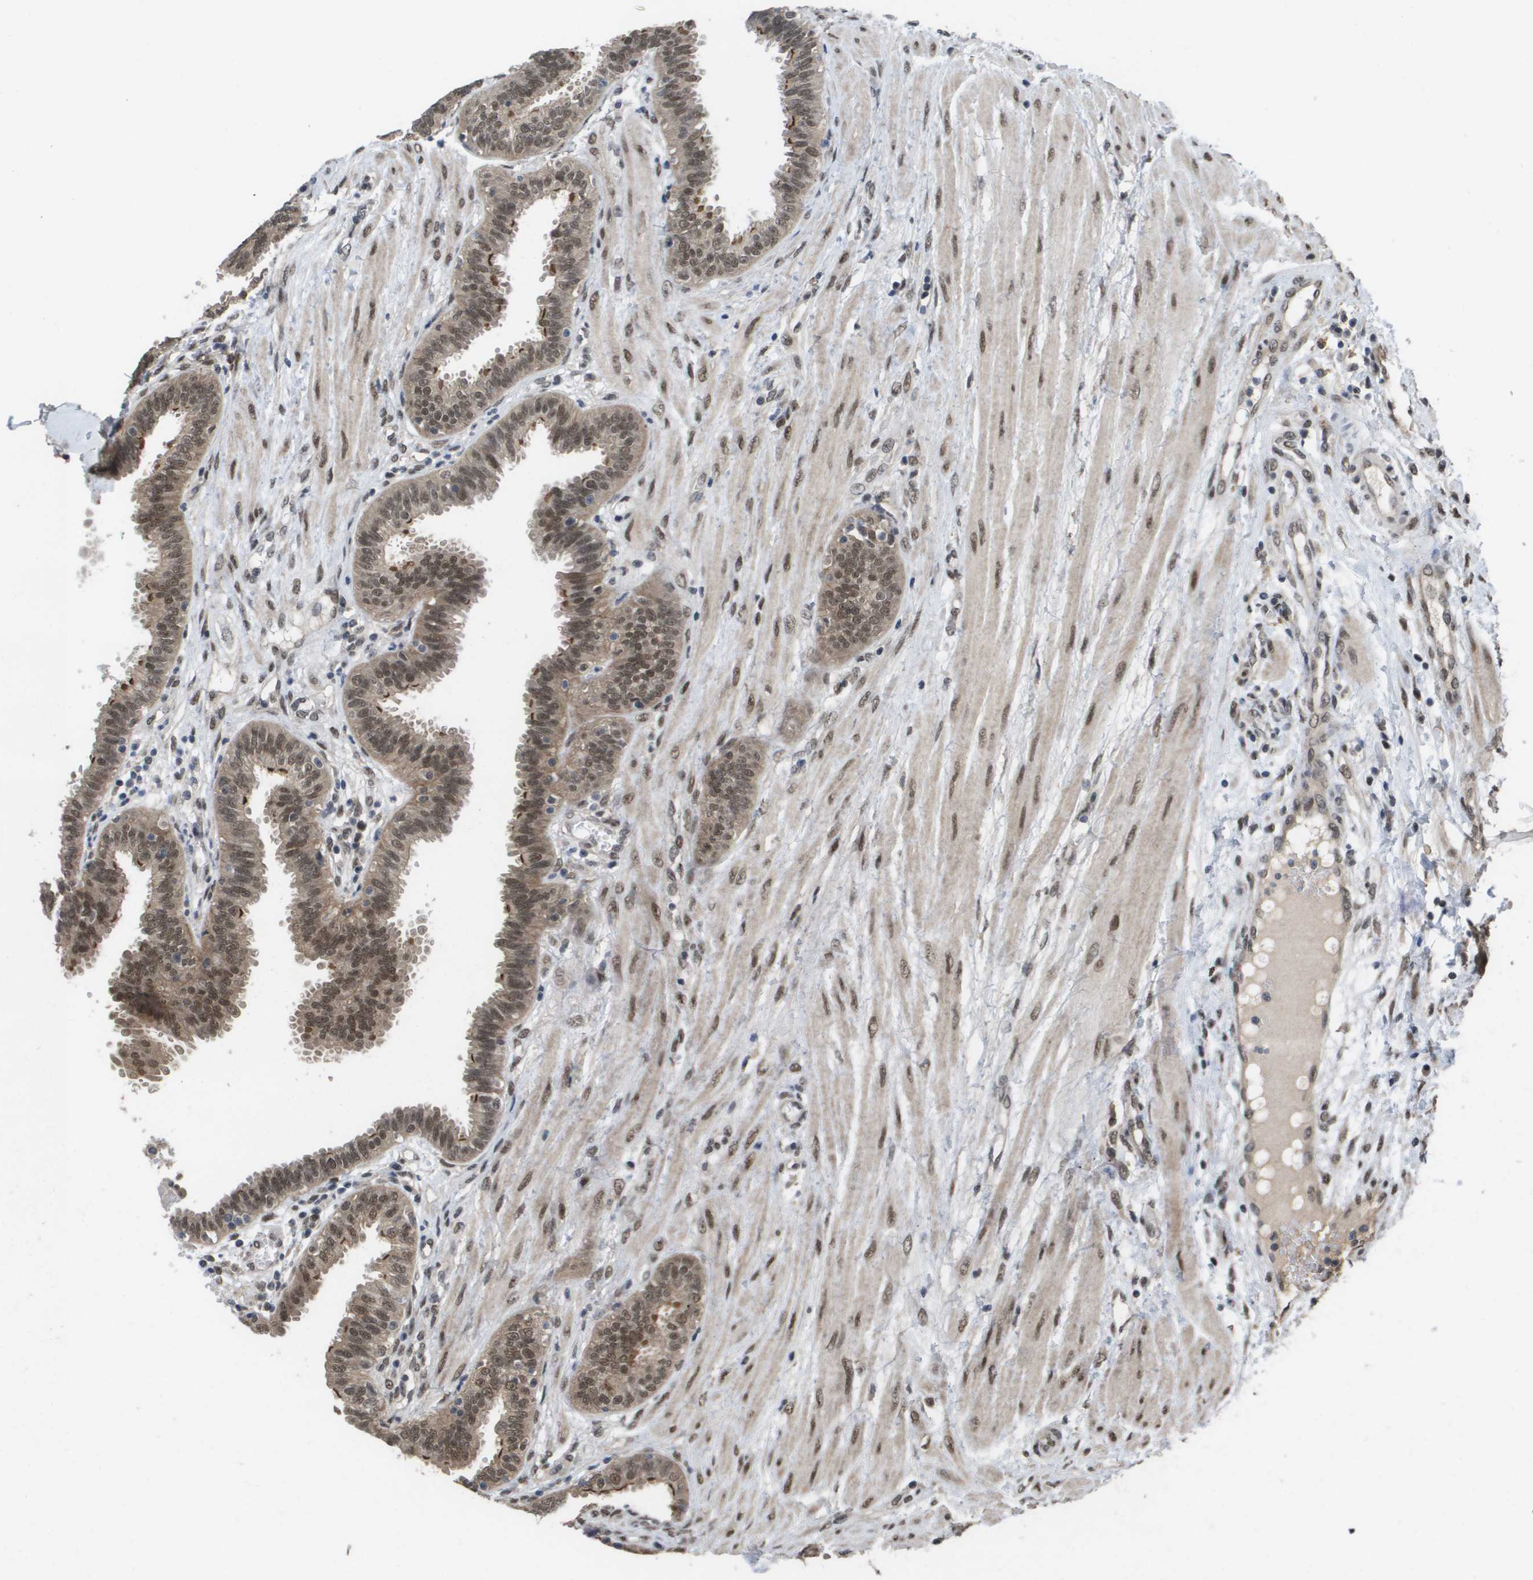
{"staining": {"intensity": "moderate", "quantity": "25%-75%", "location": "cytoplasmic/membranous,nuclear"}, "tissue": "fallopian tube", "cell_type": "Glandular cells", "image_type": "normal", "snomed": [{"axis": "morphology", "description": "Normal tissue, NOS"}, {"axis": "topography", "description": "Fallopian tube"}], "caption": "Unremarkable fallopian tube reveals moderate cytoplasmic/membranous,nuclear expression in approximately 25%-75% of glandular cells (DAB (3,3'-diaminobenzidine) = brown stain, brightfield microscopy at high magnification)..", "gene": "AMBRA1", "patient": {"sex": "female", "age": 32}}